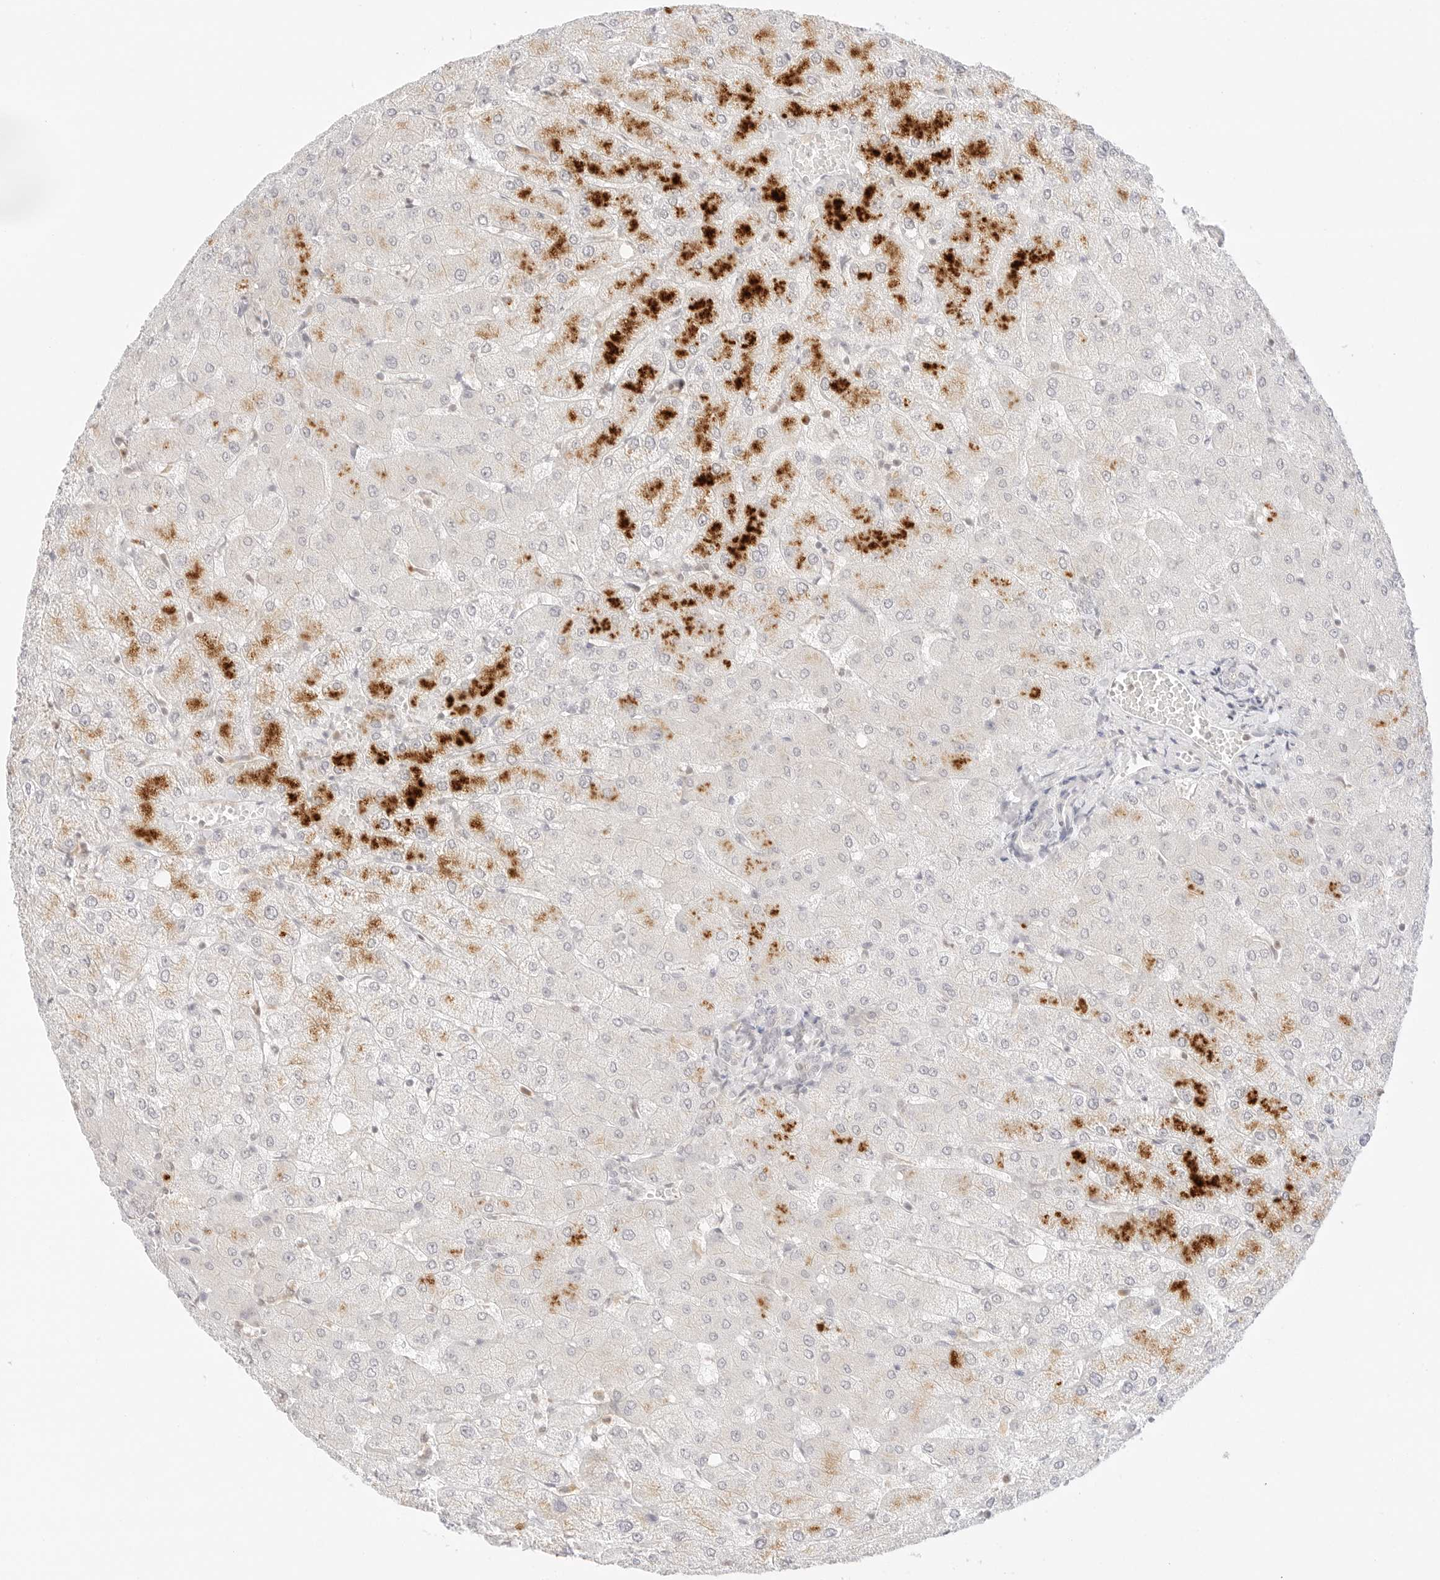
{"staining": {"intensity": "negative", "quantity": "none", "location": "none"}, "tissue": "liver", "cell_type": "Cholangiocytes", "image_type": "normal", "snomed": [{"axis": "morphology", "description": "Normal tissue, NOS"}, {"axis": "topography", "description": "Liver"}], "caption": "DAB immunohistochemical staining of benign liver shows no significant staining in cholangiocytes. The staining is performed using DAB (3,3'-diaminobenzidine) brown chromogen with nuclei counter-stained in using hematoxylin.", "gene": "GNAS", "patient": {"sex": "female", "age": 54}}